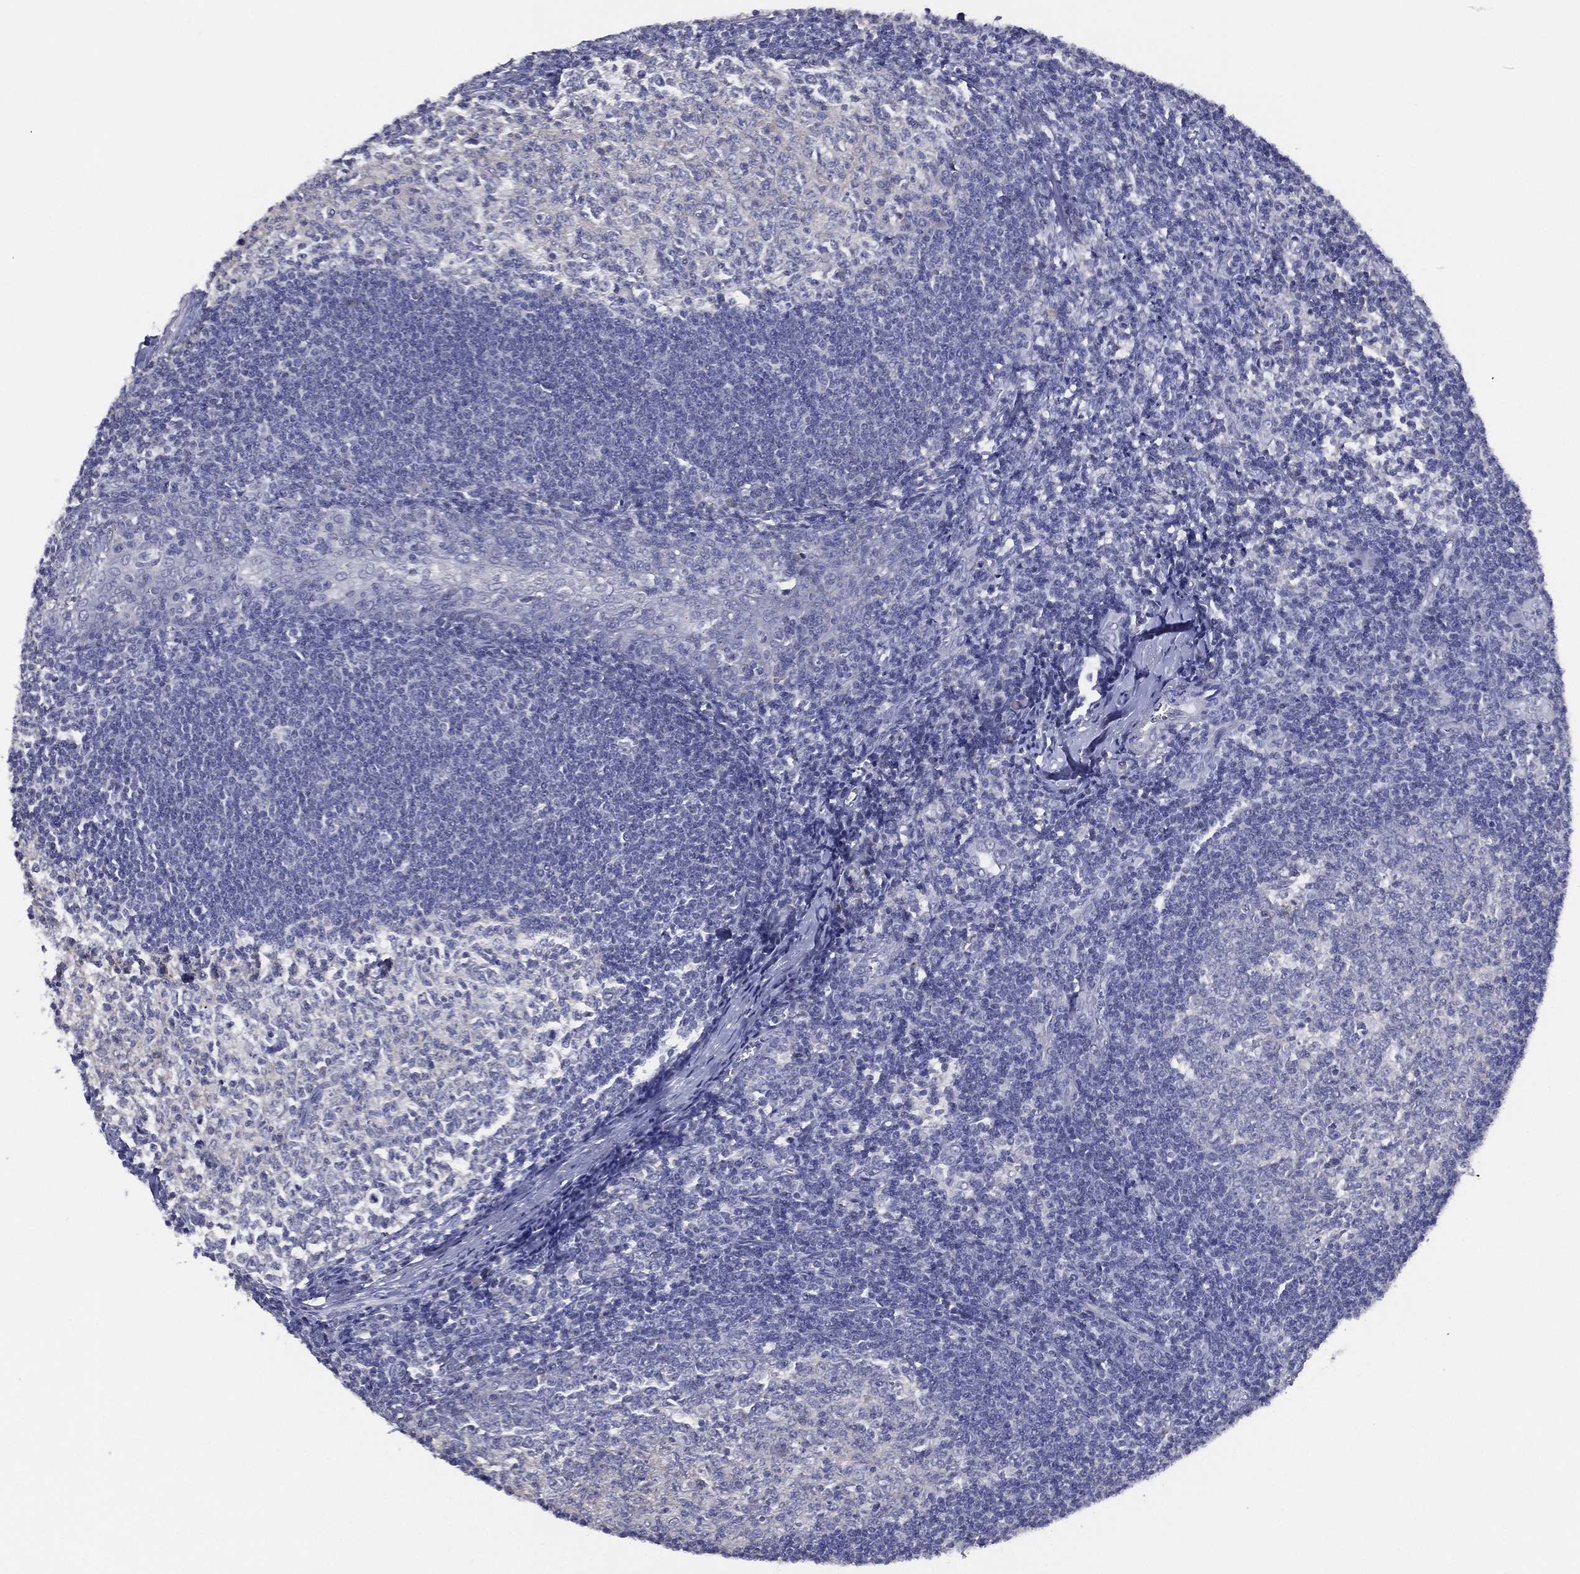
{"staining": {"intensity": "negative", "quantity": "none", "location": "none"}, "tissue": "tonsil", "cell_type": "Germinal center cells", "image_type": "normal", "snomed": [{"axis": "morphology", "description": "Normal tissue, NOS"}, {"axis": "topography", "description": "Tonsil"}], "caption": "Immunohistochemistry micrograph of benign tonsil: human tonsil stained with DAB (3,3'-diaminobenzidine) reveals no significant protein positivity in germinal center cells. Nuclei are stained in blue.", "gene": "SLC13A4", "patient": {"sex": "male", "age": 33}}